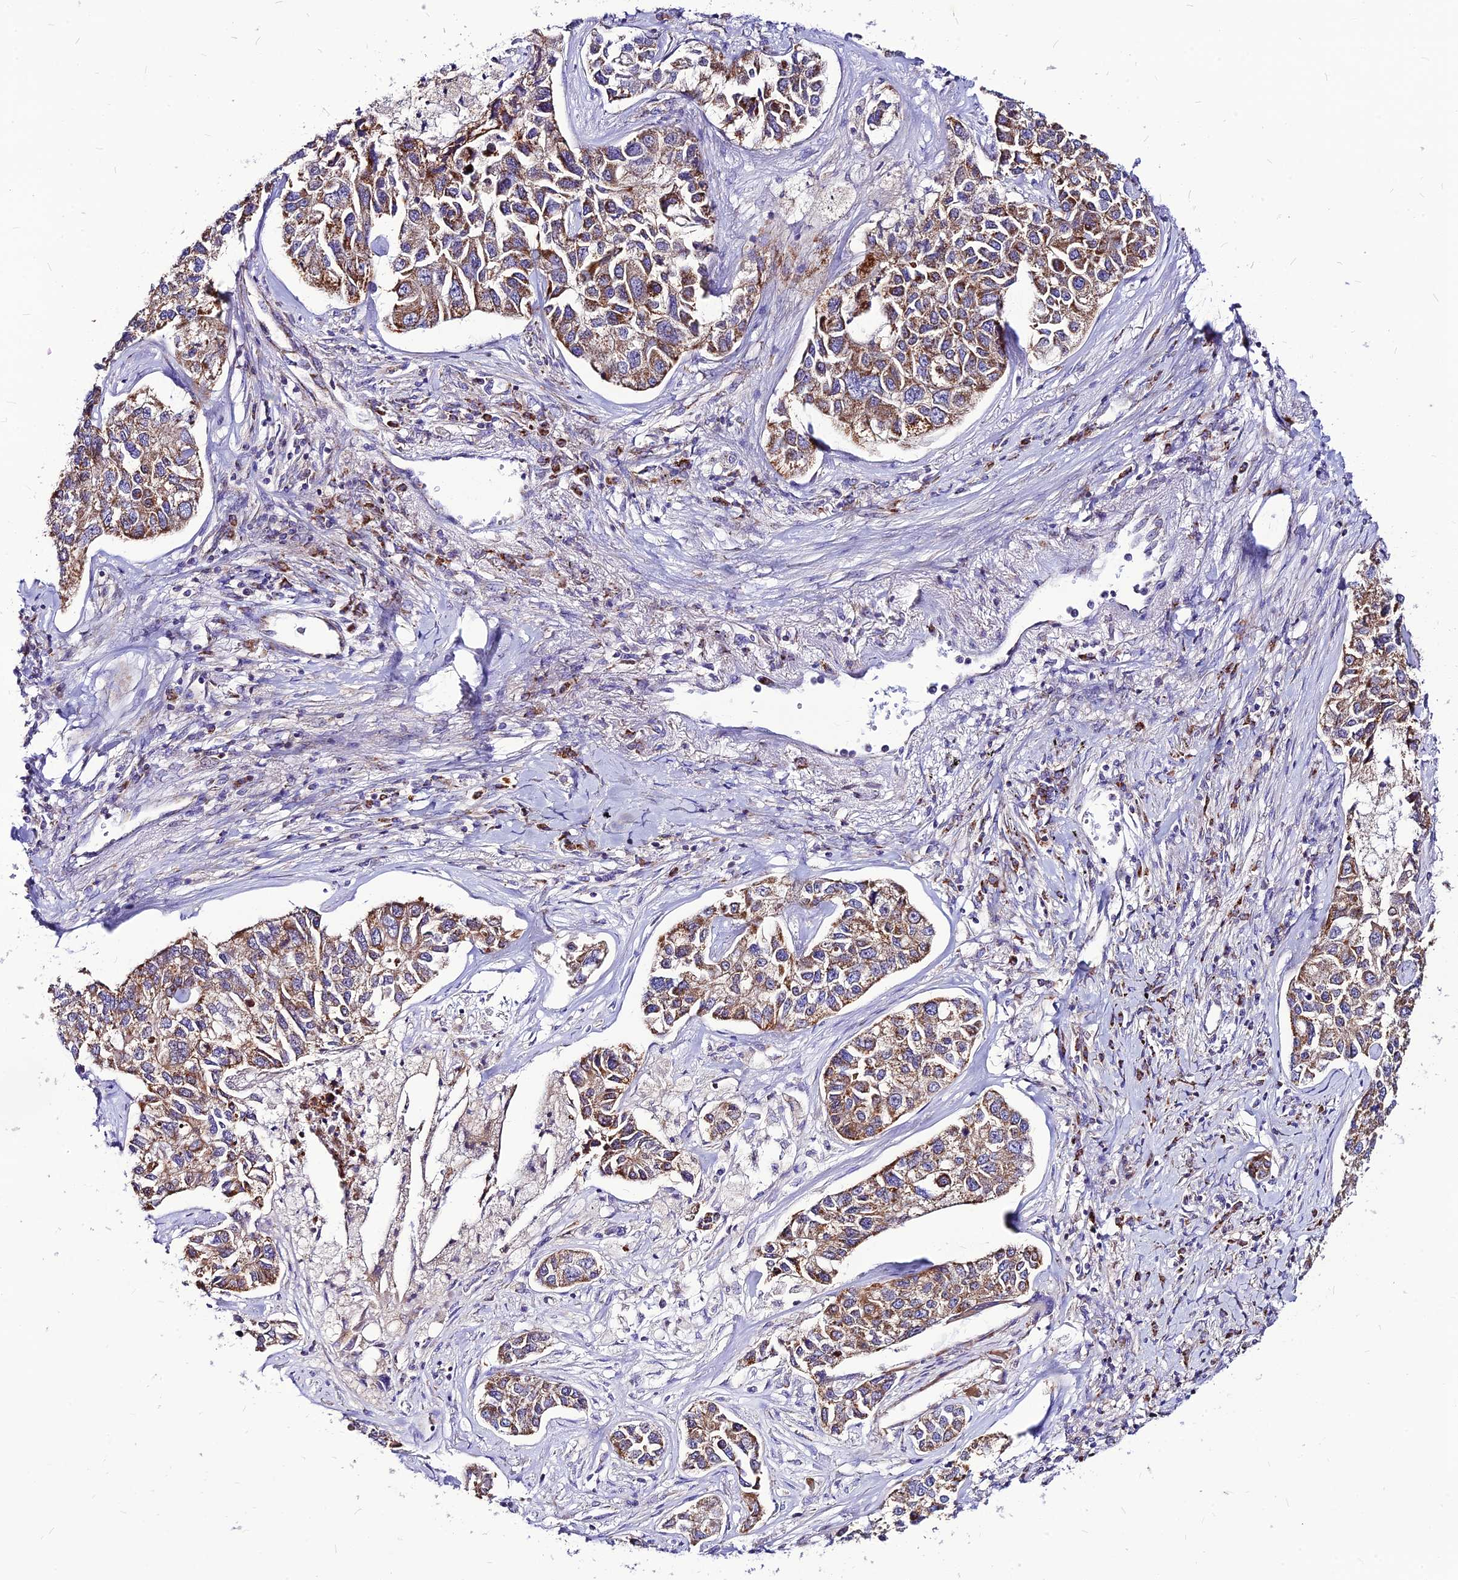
{"staining": {"intensity": "moderate", "quantity": ">75%", "location": "cytoplasmic/membranous"}, "tissue": "lung cancer", "cell_type": "Tumor cells", "image_type": "cancer", "snomed": [{"axis": "morphology", "description": "Adenocarcinoma, NOS"}, {"axis": "topography", "description": "Lung"}], "caption": "Lung adenocarcinoma stained for a protein (brown) exhibits moderate cytoplasmic/membranous positive expression in about >75% of tumor cells.", "gene": "ECI1", "patient": {"sex": "male", "age": 49}}